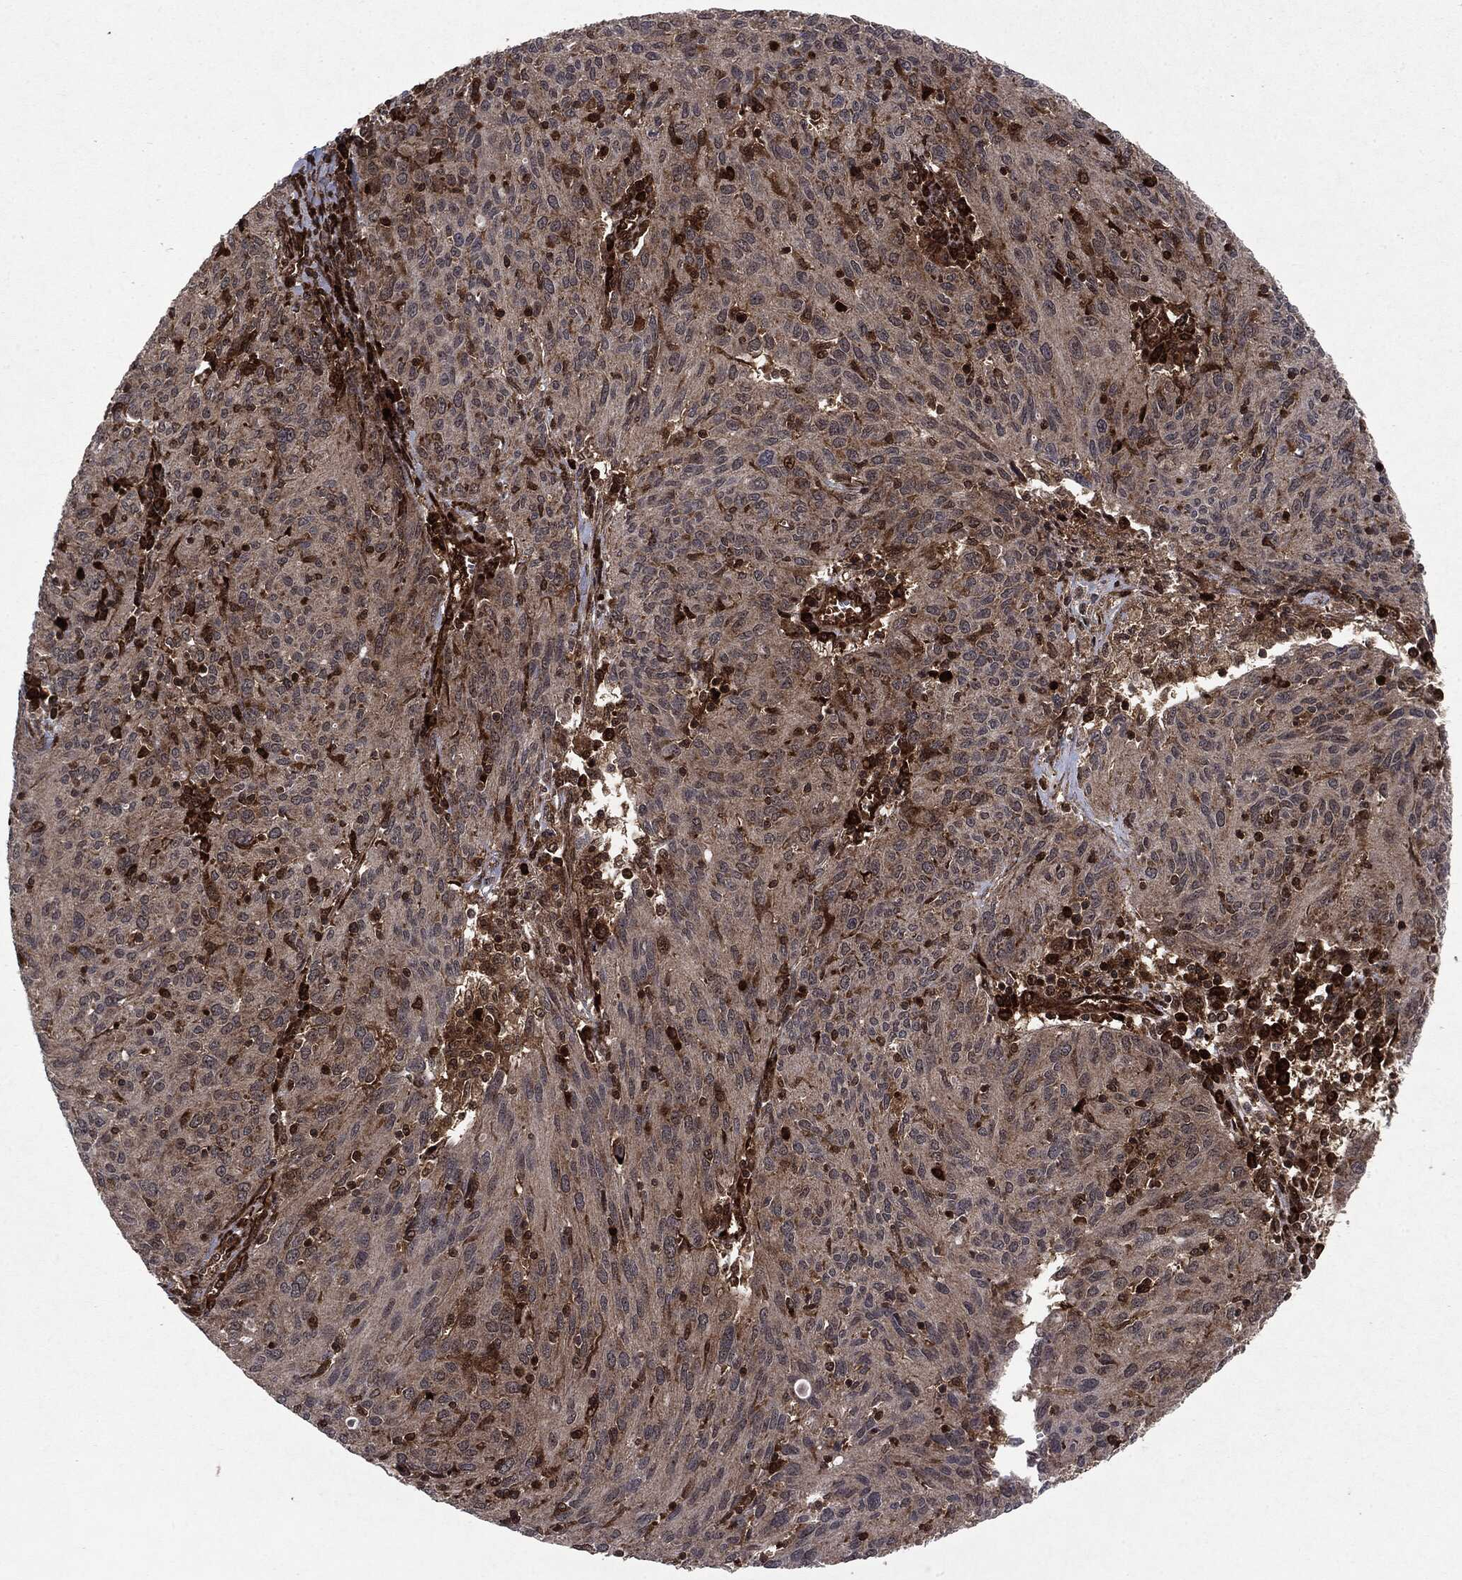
{"staining": {"intensity": "moderate", "quantity": "25%-75%", "location": "cytoplasmic/membranous"}, "tissue": "ovarian cancer", "cell_type": "Tumor cells", "image_type": "cancer", "snomed": [{"axis": "morphology", "description": "Carcinoma, endometroid"}, {"axis": "topography", "description": "Ovary"}], "caption": "A brown stain labels moderate cytoplasmic/membranous positivity of a protein in ovarian endometroid carcinoma tumor cells.", "gene": "OTUB1", "patient": {"sex": "female", "age": 50}}